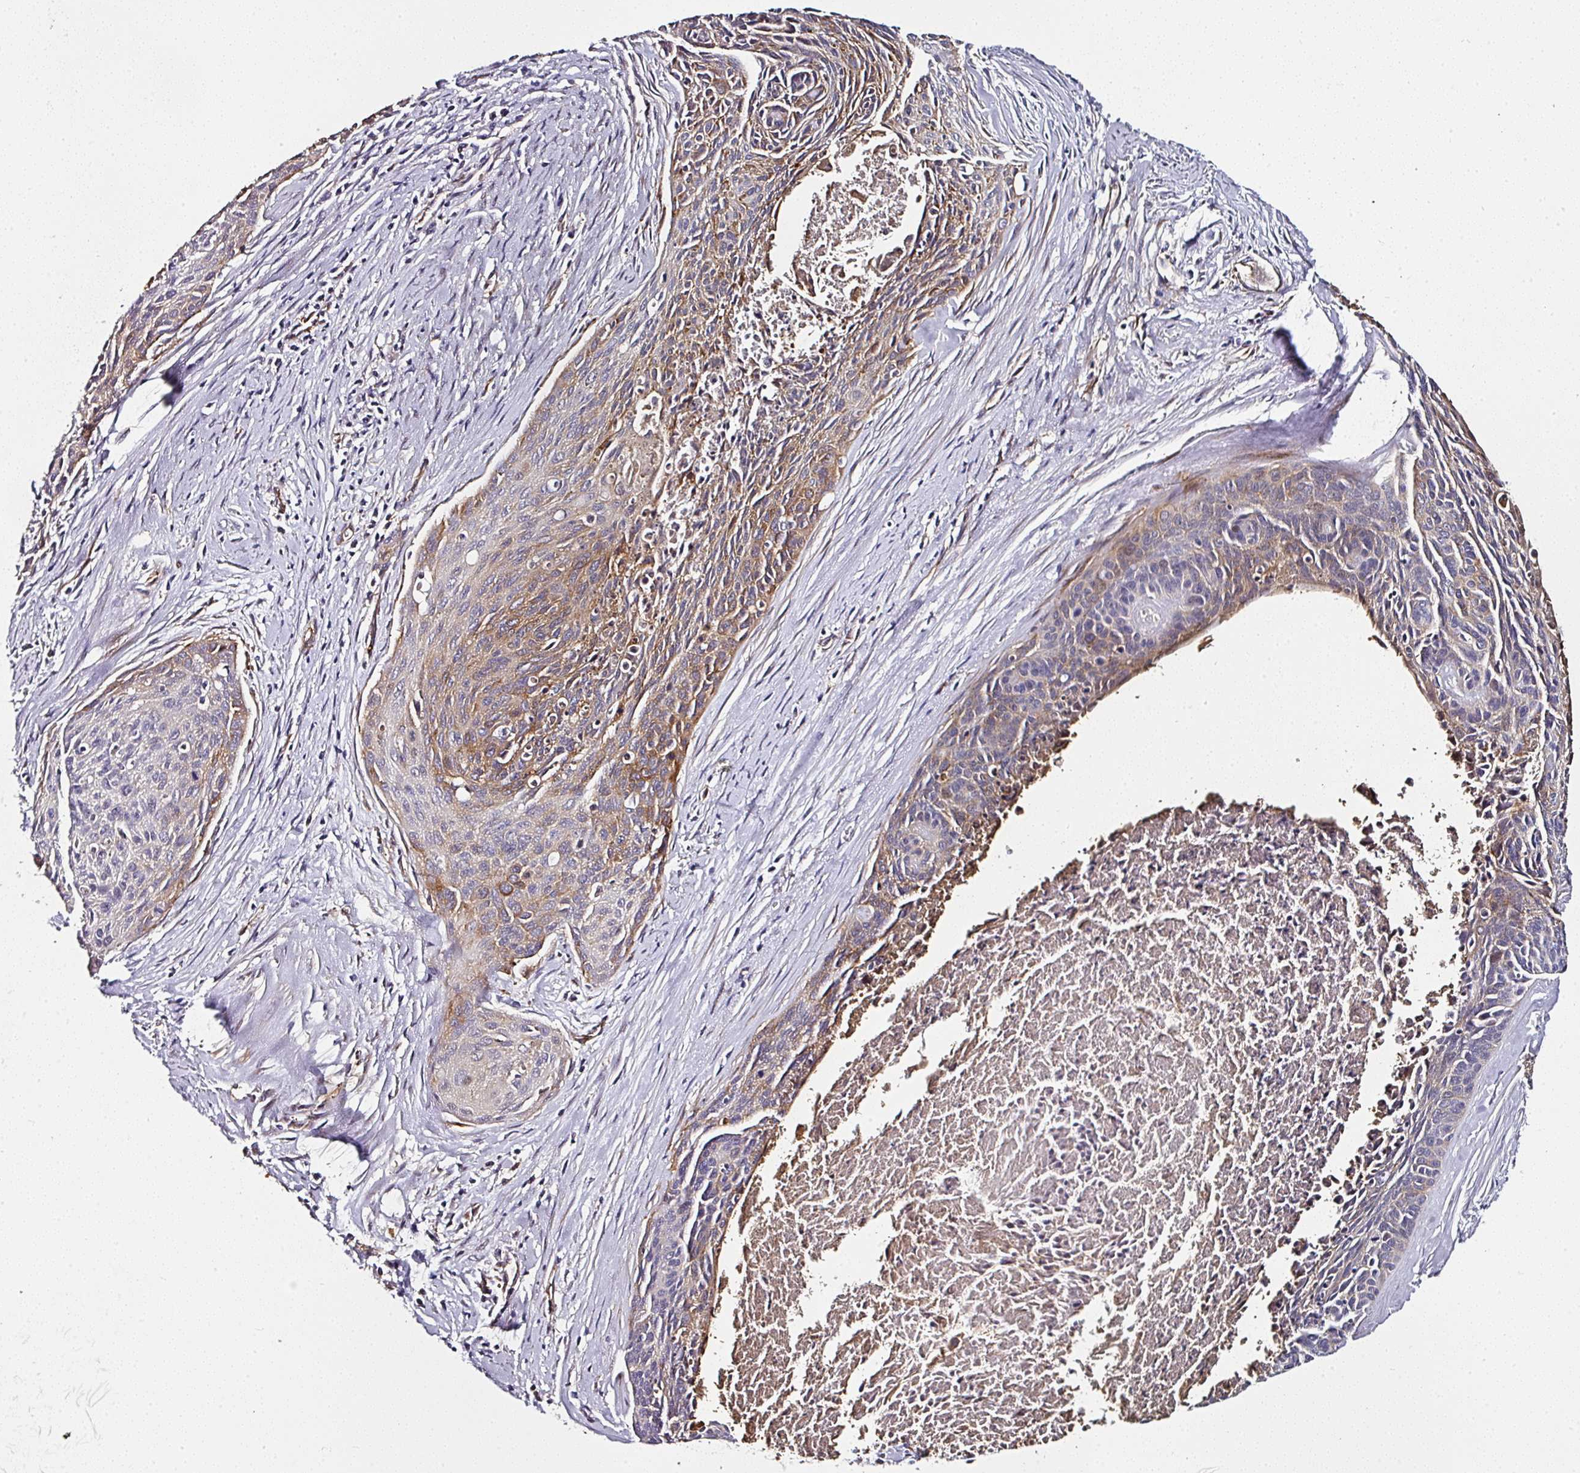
{"staining": {"intensity": "moderate", "quantity": "25%-75%", "location": "cytoplasmic/membranous"}, "tissue": "cervical cancer", "cell_type": "Tumor cells", "image_type": "cancer", "snomed": [{"axis": "morphology", "description": "Squamous cell carcinoma, NOS"}, {"axis": "topography", "description": "Cervix"}], "caption": "High-magnification brightfield microscopy of cervical cancer (squamous cell carcinoma) stained with DAB (brown) and counterstained with hematoxylin (blue). tumor cells exhibit moderate cytoplasmic/membranous expression is present in approximately25%-75% of cells. The protein of interest is shown in brown color, while the nuclei are stained blue.", "gene": "BEND5", "patient": {"sex": "female", "age": 55}}